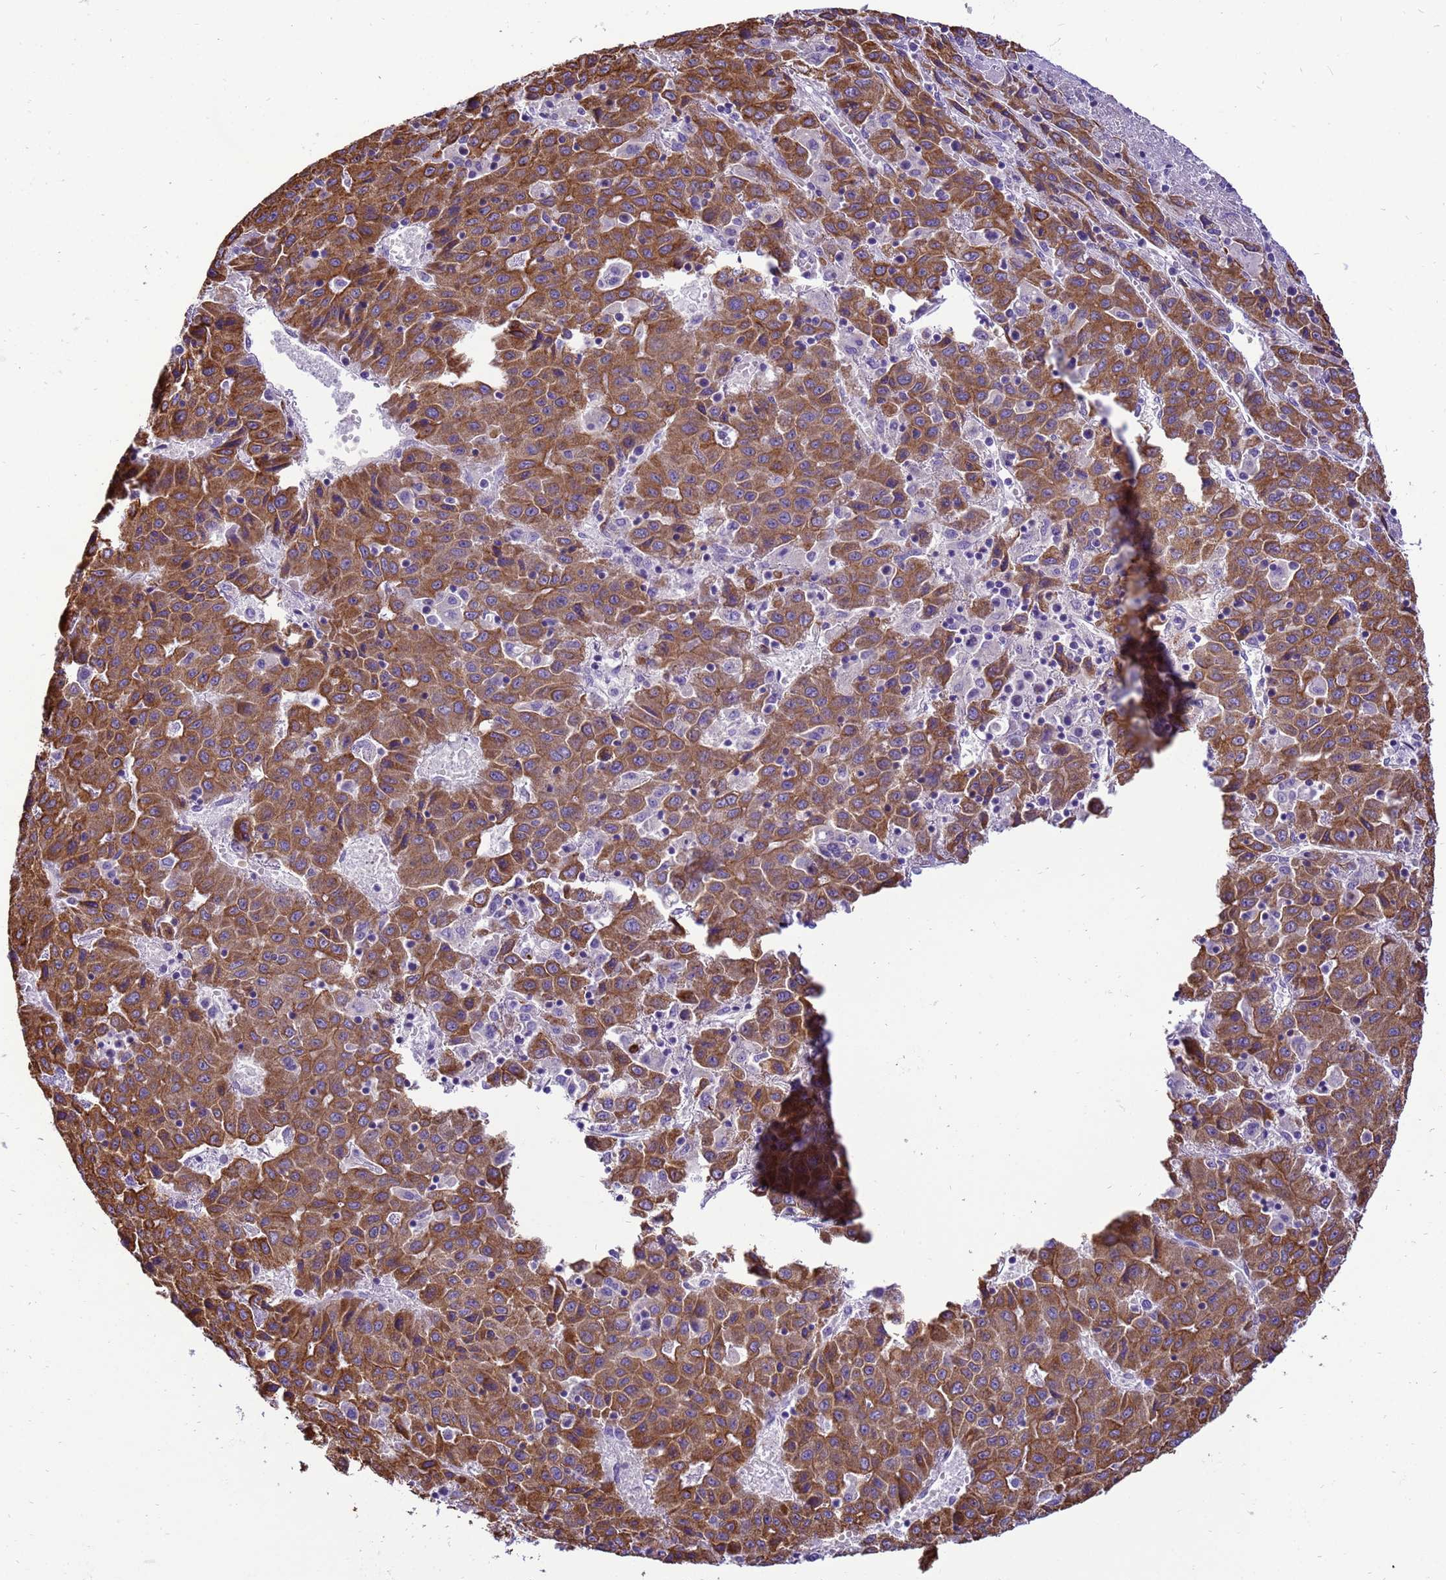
{"staining": {"intensity": "moderate", "quantity": ">75%", "location": "cytoplasmic/membranous"}, "tissue": "liver cancer", "cell_type": "Tumor cells", "image_type": "cancer", "snomed": [{"axis": "morphology", "description": "Carcinoma, Hepatocellular, NOS"}, {"axis": "topography", "description": "Liver"}], "caption": "Protein staining exhibits moderate cytoplasmic/membranous positivity in approximately >75% of tumor cells in liver hepatocellular carcinoma.", "gene": "PIEZO2", "patient": {"sex": "female", "age": 53}}